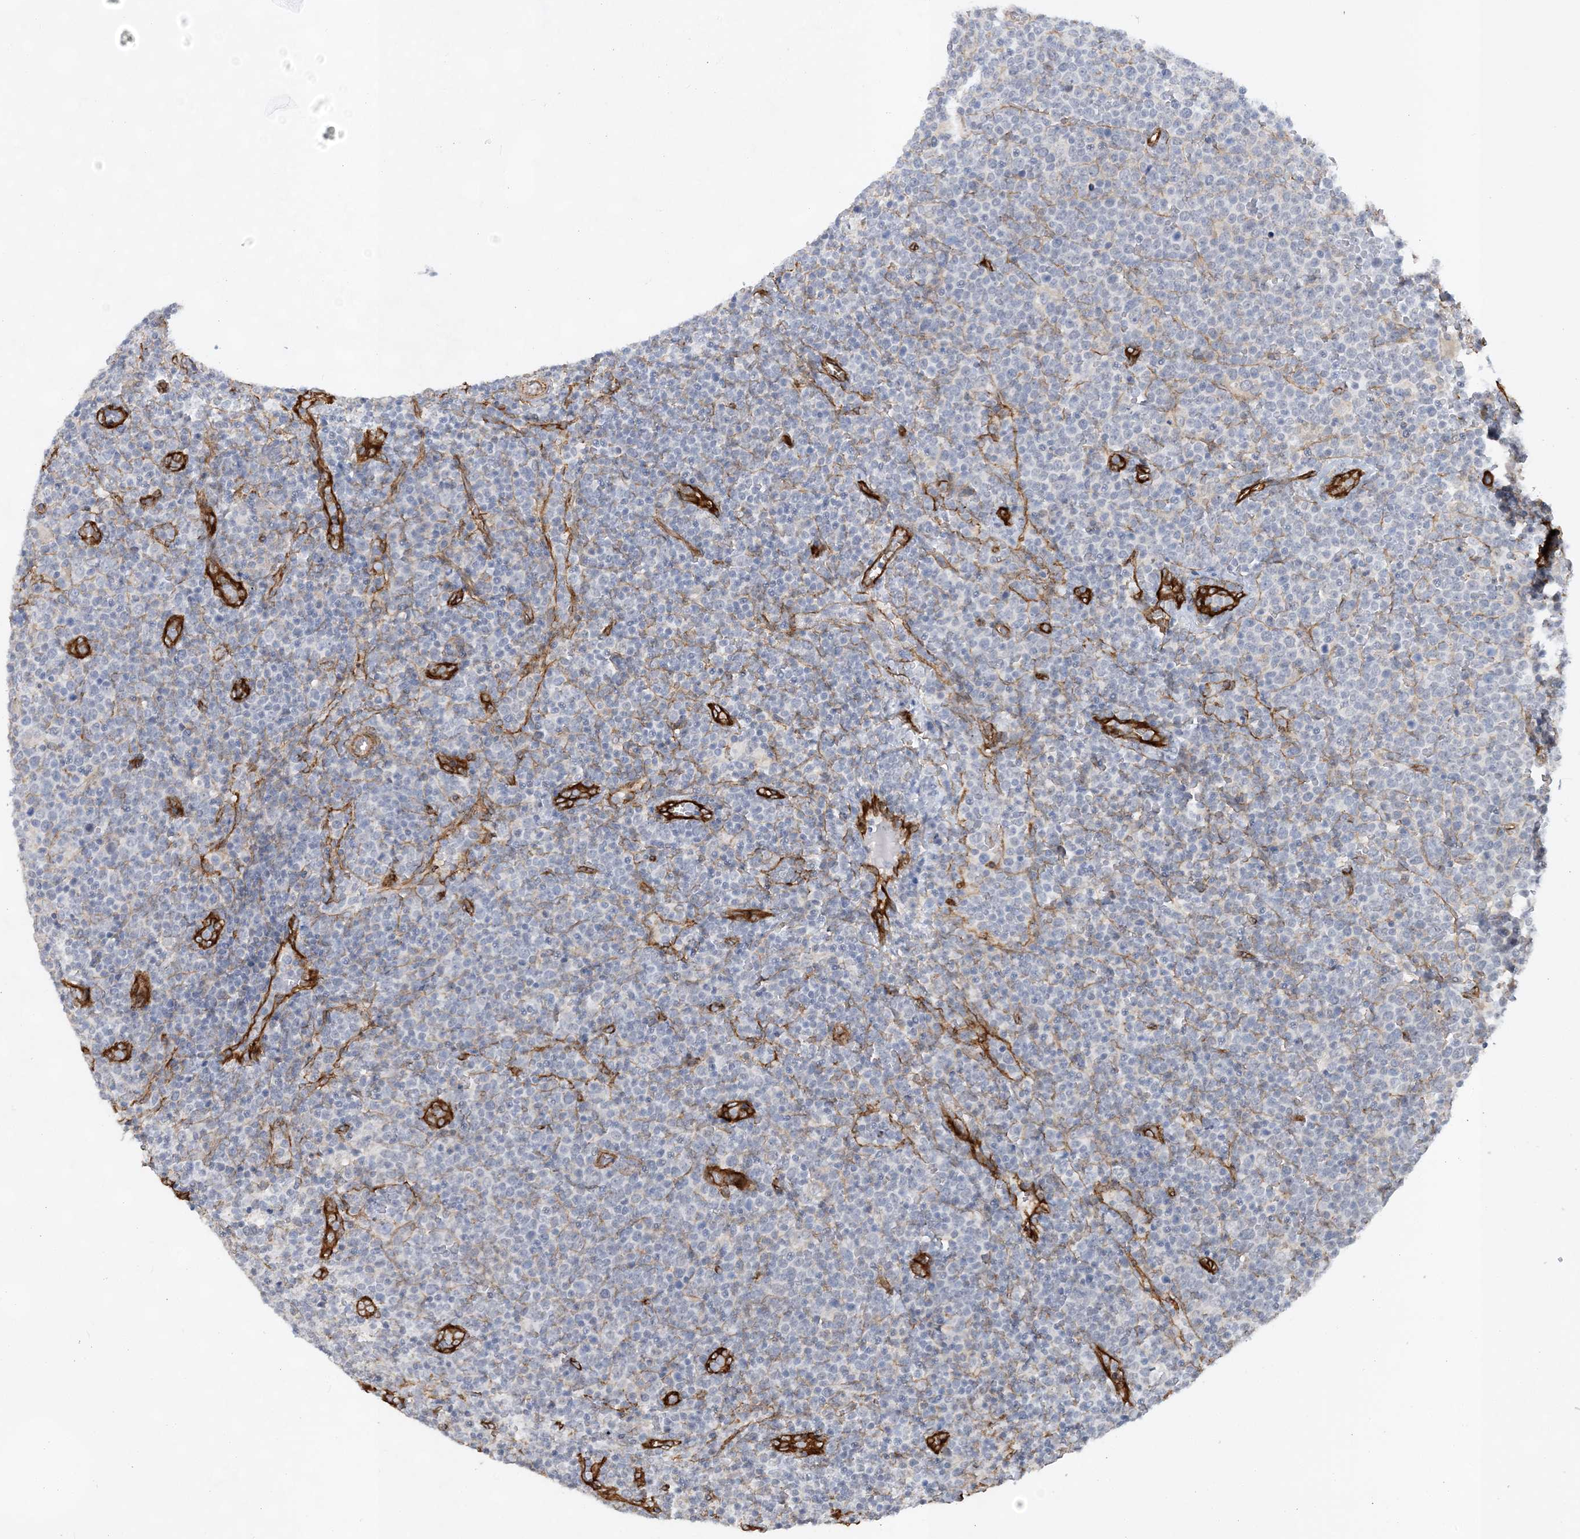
{"staining": {"intensity": "negative", "quantity": "none", "location": "none"}, "tissue": "lymphoma", "cell_type": "Tumor cells", "image_type": "cancer", "snomed": [{"axis": "morphology", "description": "Malignant lymphoma, non-Hodgkin's type, High grade"}, {"axis": "topography", "description": "Lymph node"}], "caption": "Immunohistochemistry (IHC) image of neoplastic tissue: lymphoma stained with DAB displays no significant protein positivity in tumor cells. (Stains: DAB immunohistochemistry (IHC) with hematoxylin counter stain, Microscopy: brightfield microscopy at high magnification).", "gene": "RAI14", "patient": {"sex": "male", "age": 61}}